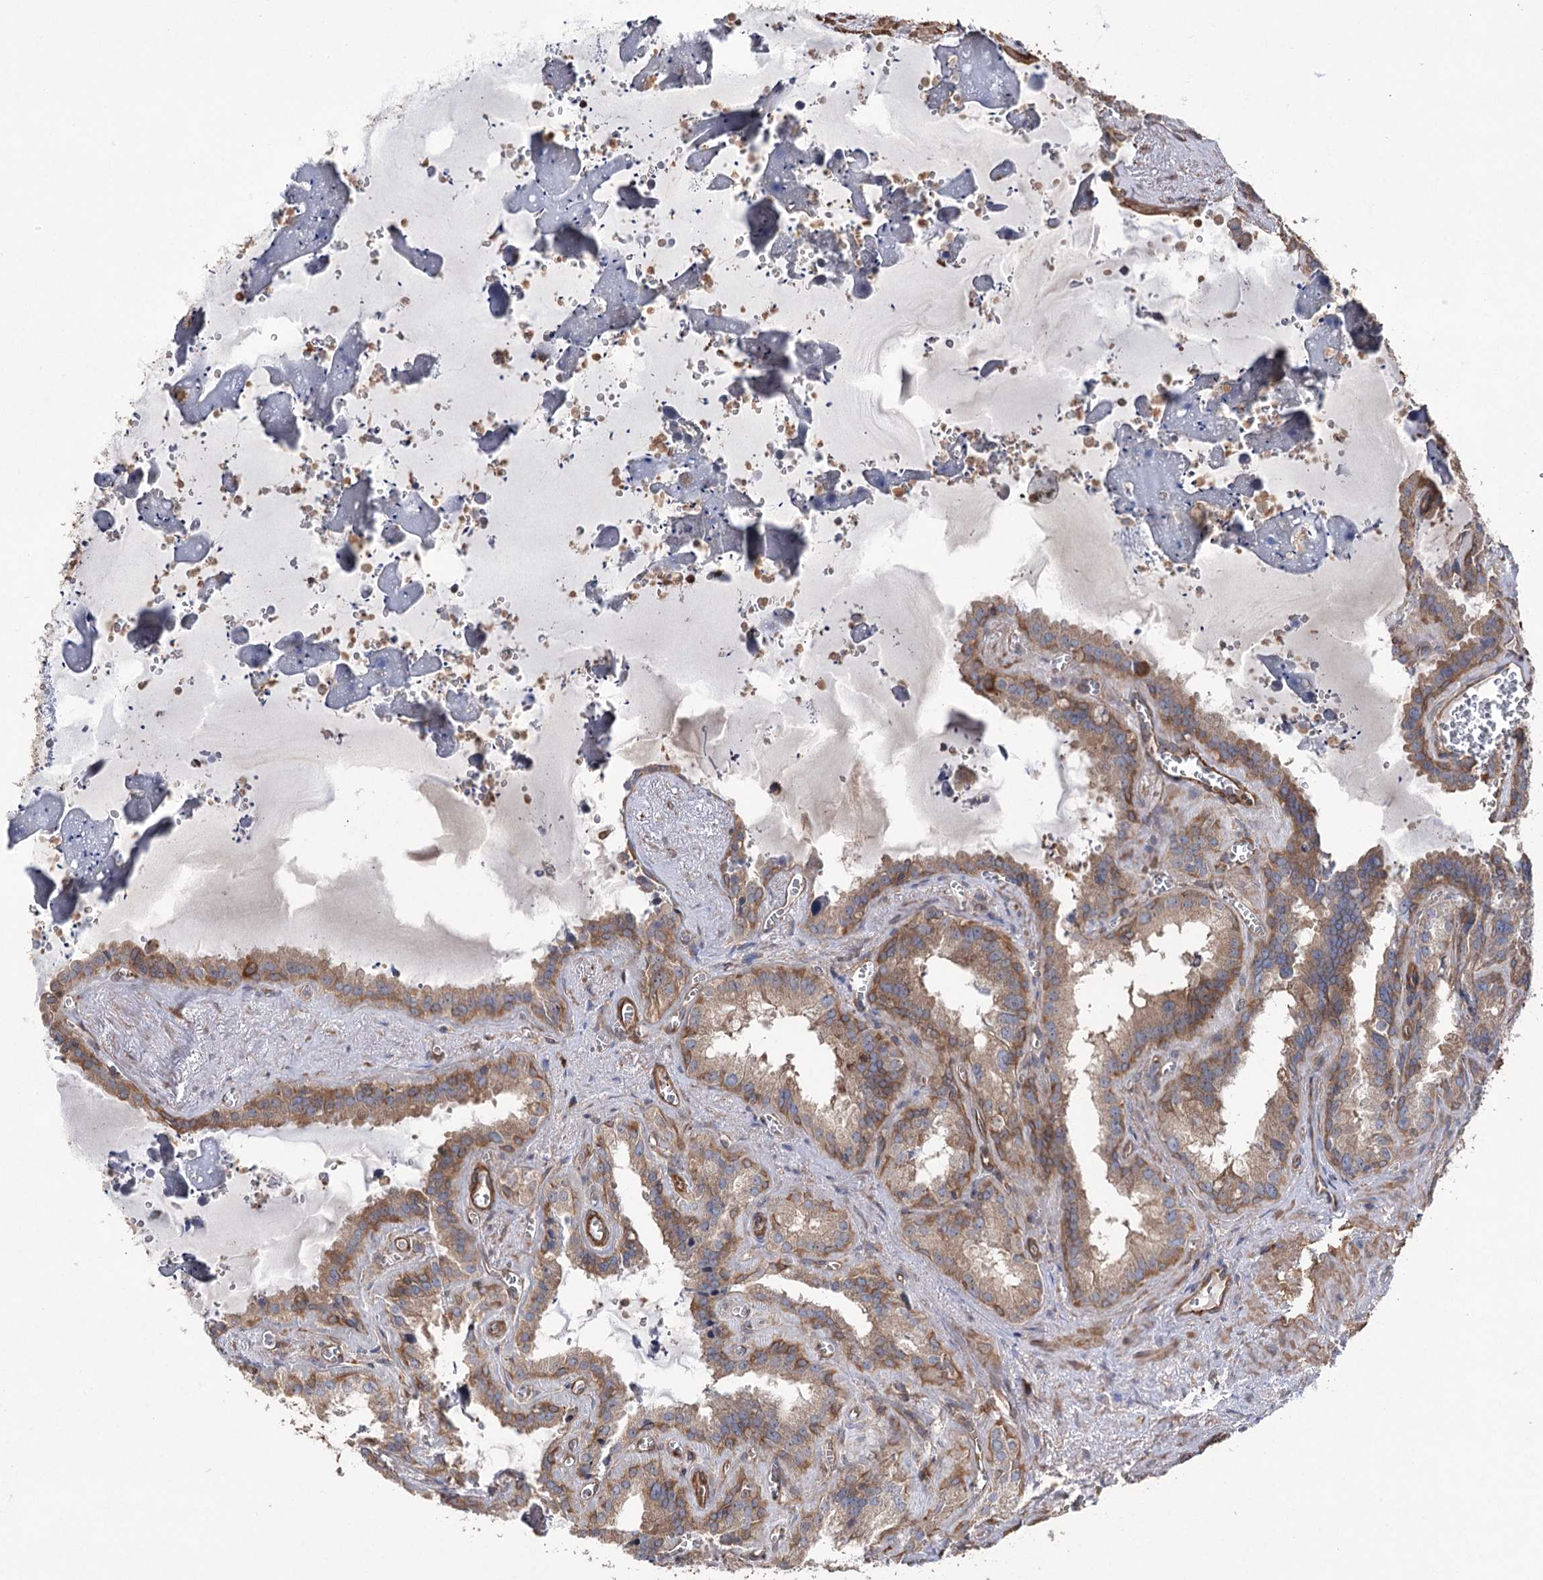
{"staining": {"intensity": "moderate", "quantity": "<25%", "location": "cytoplasmic/membranous"}, "tissue": "seminal vesicle", "cell_type": "Glandular cells", "image_type": "normal", "snomed": [{"axis": "morphology", "description": "Normal tissue, NOS"}, {"axis": "topography", "description": "Prostate"}, {"axis": "topography", "description": "Seminal veicle"}], "caption": "Approximately <25% of glandular cells in benign seminal vesicle exhibit moderate cytoplasmic/membranous protein expression as visualized by brown immunohistochemical staining.", "gene": "LARS2", "patient": {"sex": "male", "age": 59}}